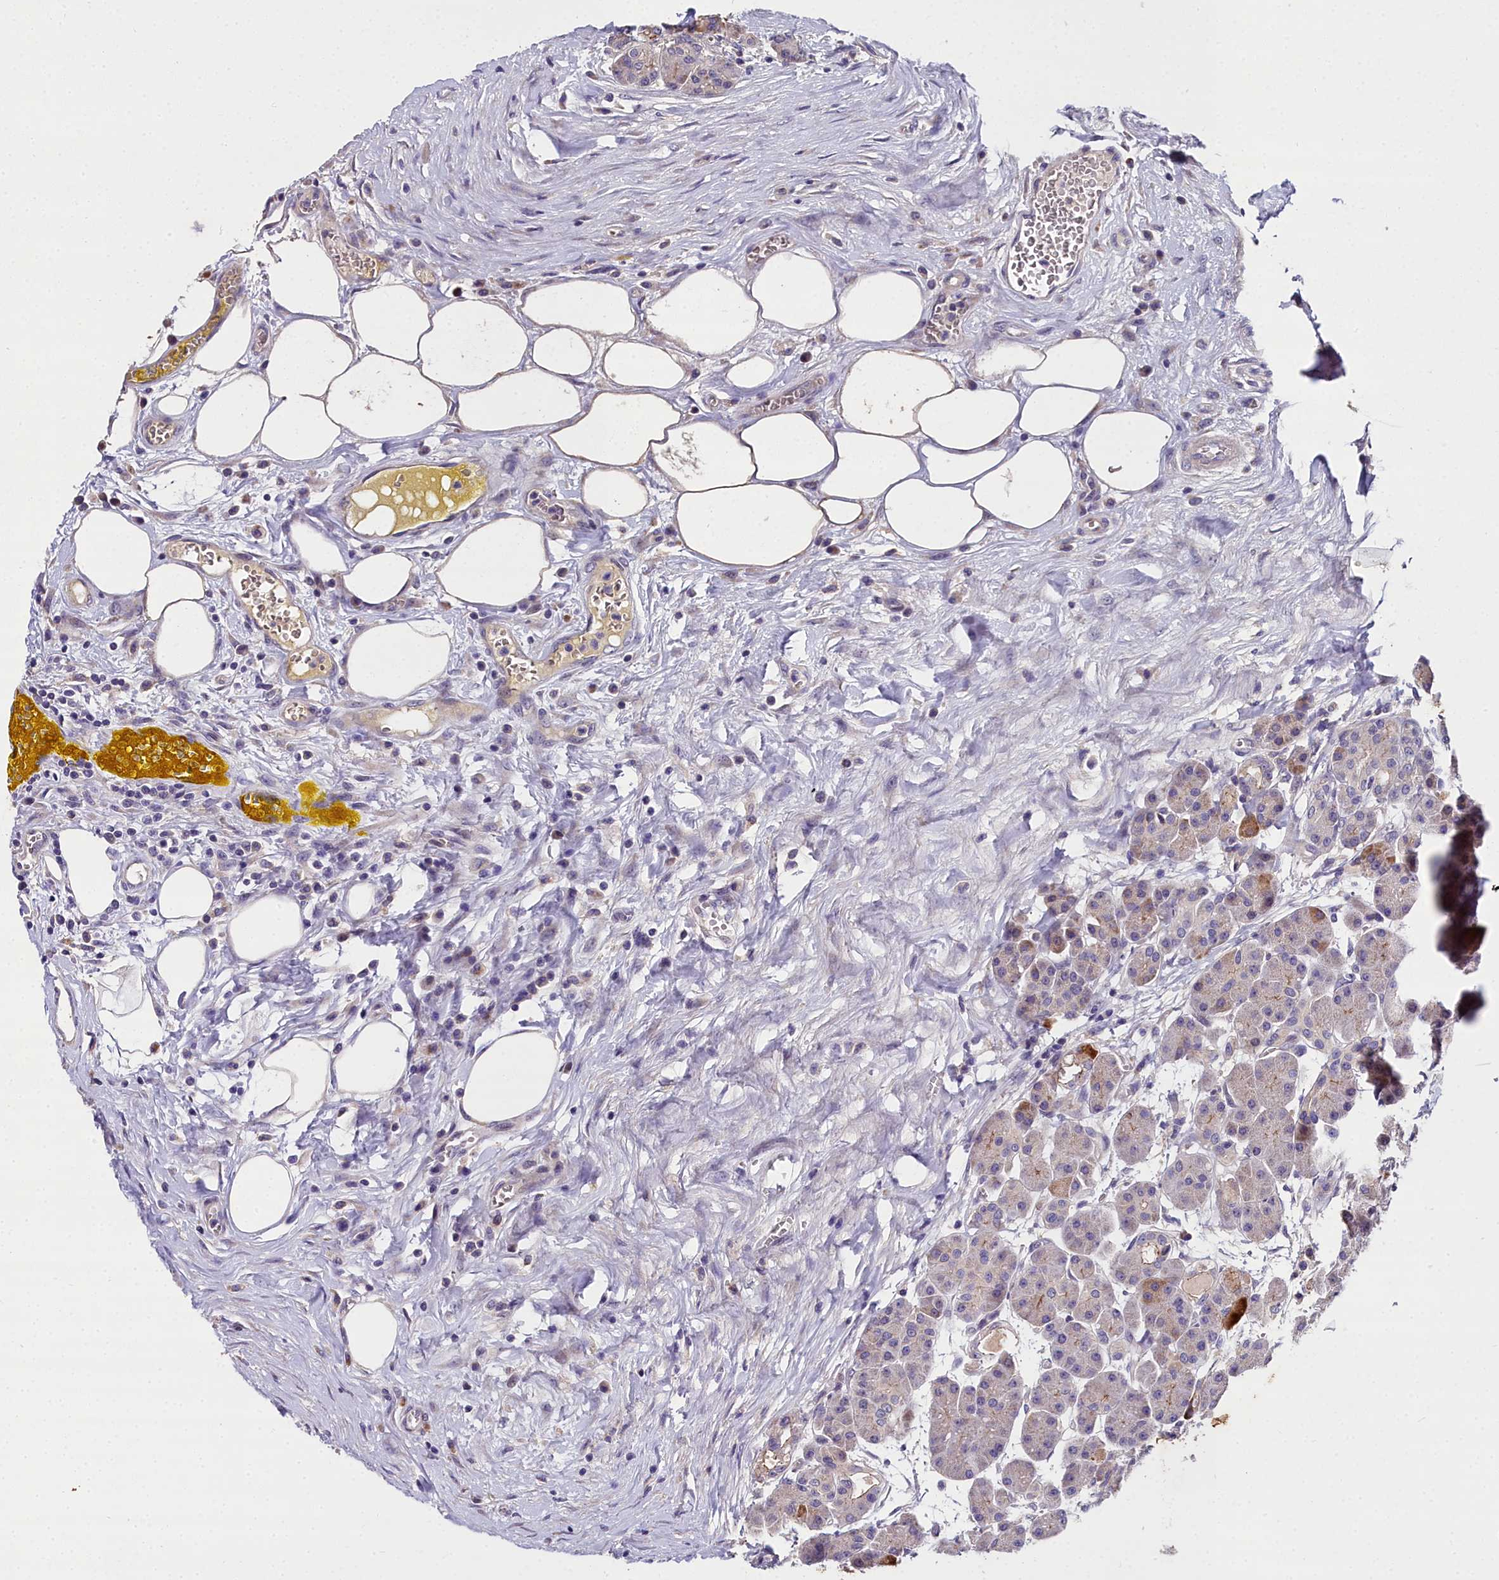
{"staining": {"intensity": "moderate", "quantity": "<25%", "location": "cytoplasmic/membranous"}, "tissue": "pancreas", "cell_type": "Exocrine glandular cells", "image_type": "normal", "snomed": [{"axis": "morphology", "description": "Normal tissue, NOS"}, {"axis": "topography", "description": "Pancreas"}], "caption": "DAB (3,3'-diaminobenzidine) immunohistochemical staining of unremarkable human pancreas reveals moderate cytoplasmic/membranous protein staining in approximately <25% of exocrine glandular cells.", "gene": "NT5M", "patient": {"sex": "male", "age": 63}}